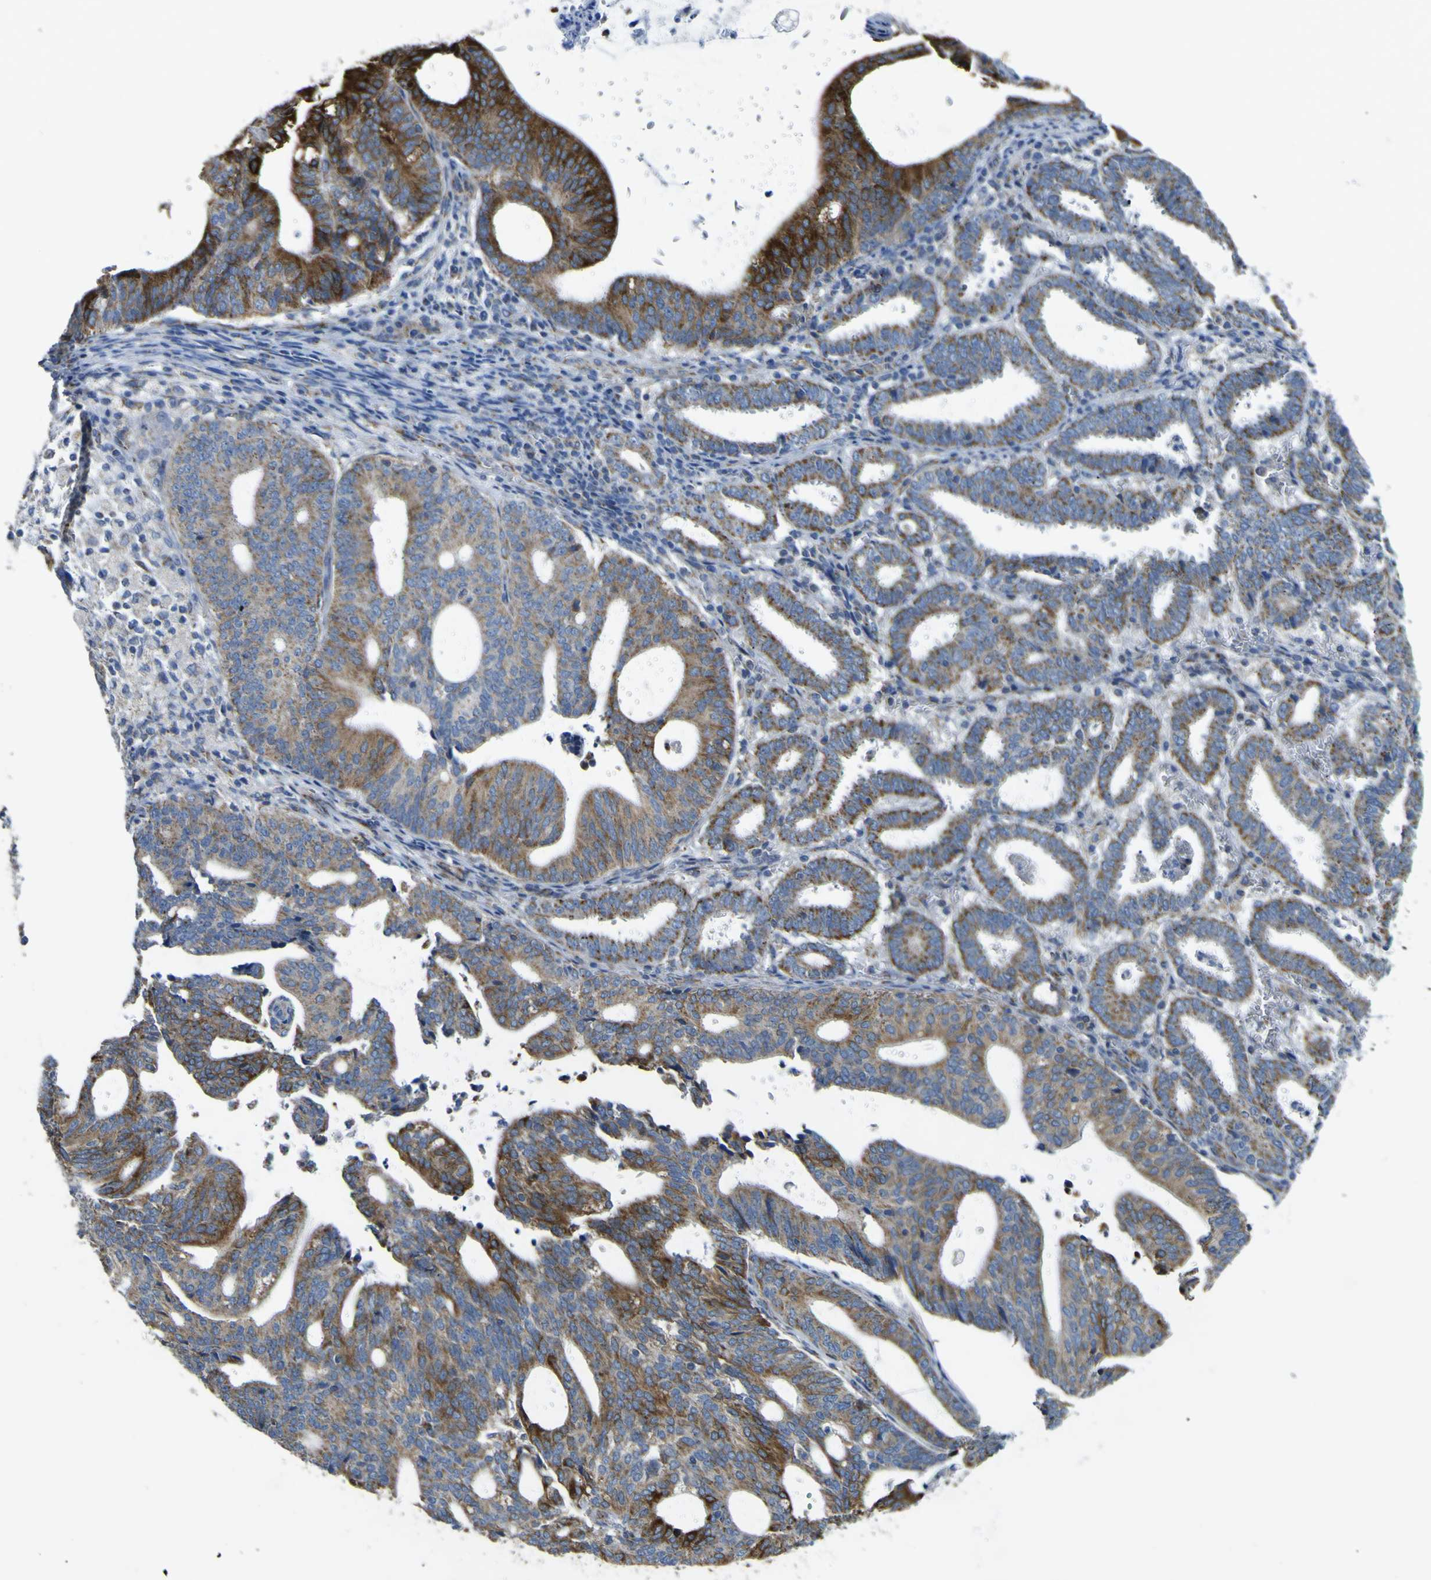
{"staining": {"intensity": "strong", "quantity": ">75%", "location": "cytoplasmic/membranous"}, "tissue": "endometrial cancer", "cell_type": "Tumor cells", "image_type": "cancer", "snomed": [{"axis": "morphology", "description": "Adenocarcinoma, NOS"}, {"axis": "topography", "description": "Uterus"}], "caption": "Protein expression analysis of human endometrial adenocarcinoma reveals strong cytoplasmic/membranous staining in about >75% of tumor cells.", "gene": "ALDH18A1", "patient": {"sex": "female", "age": 83}}